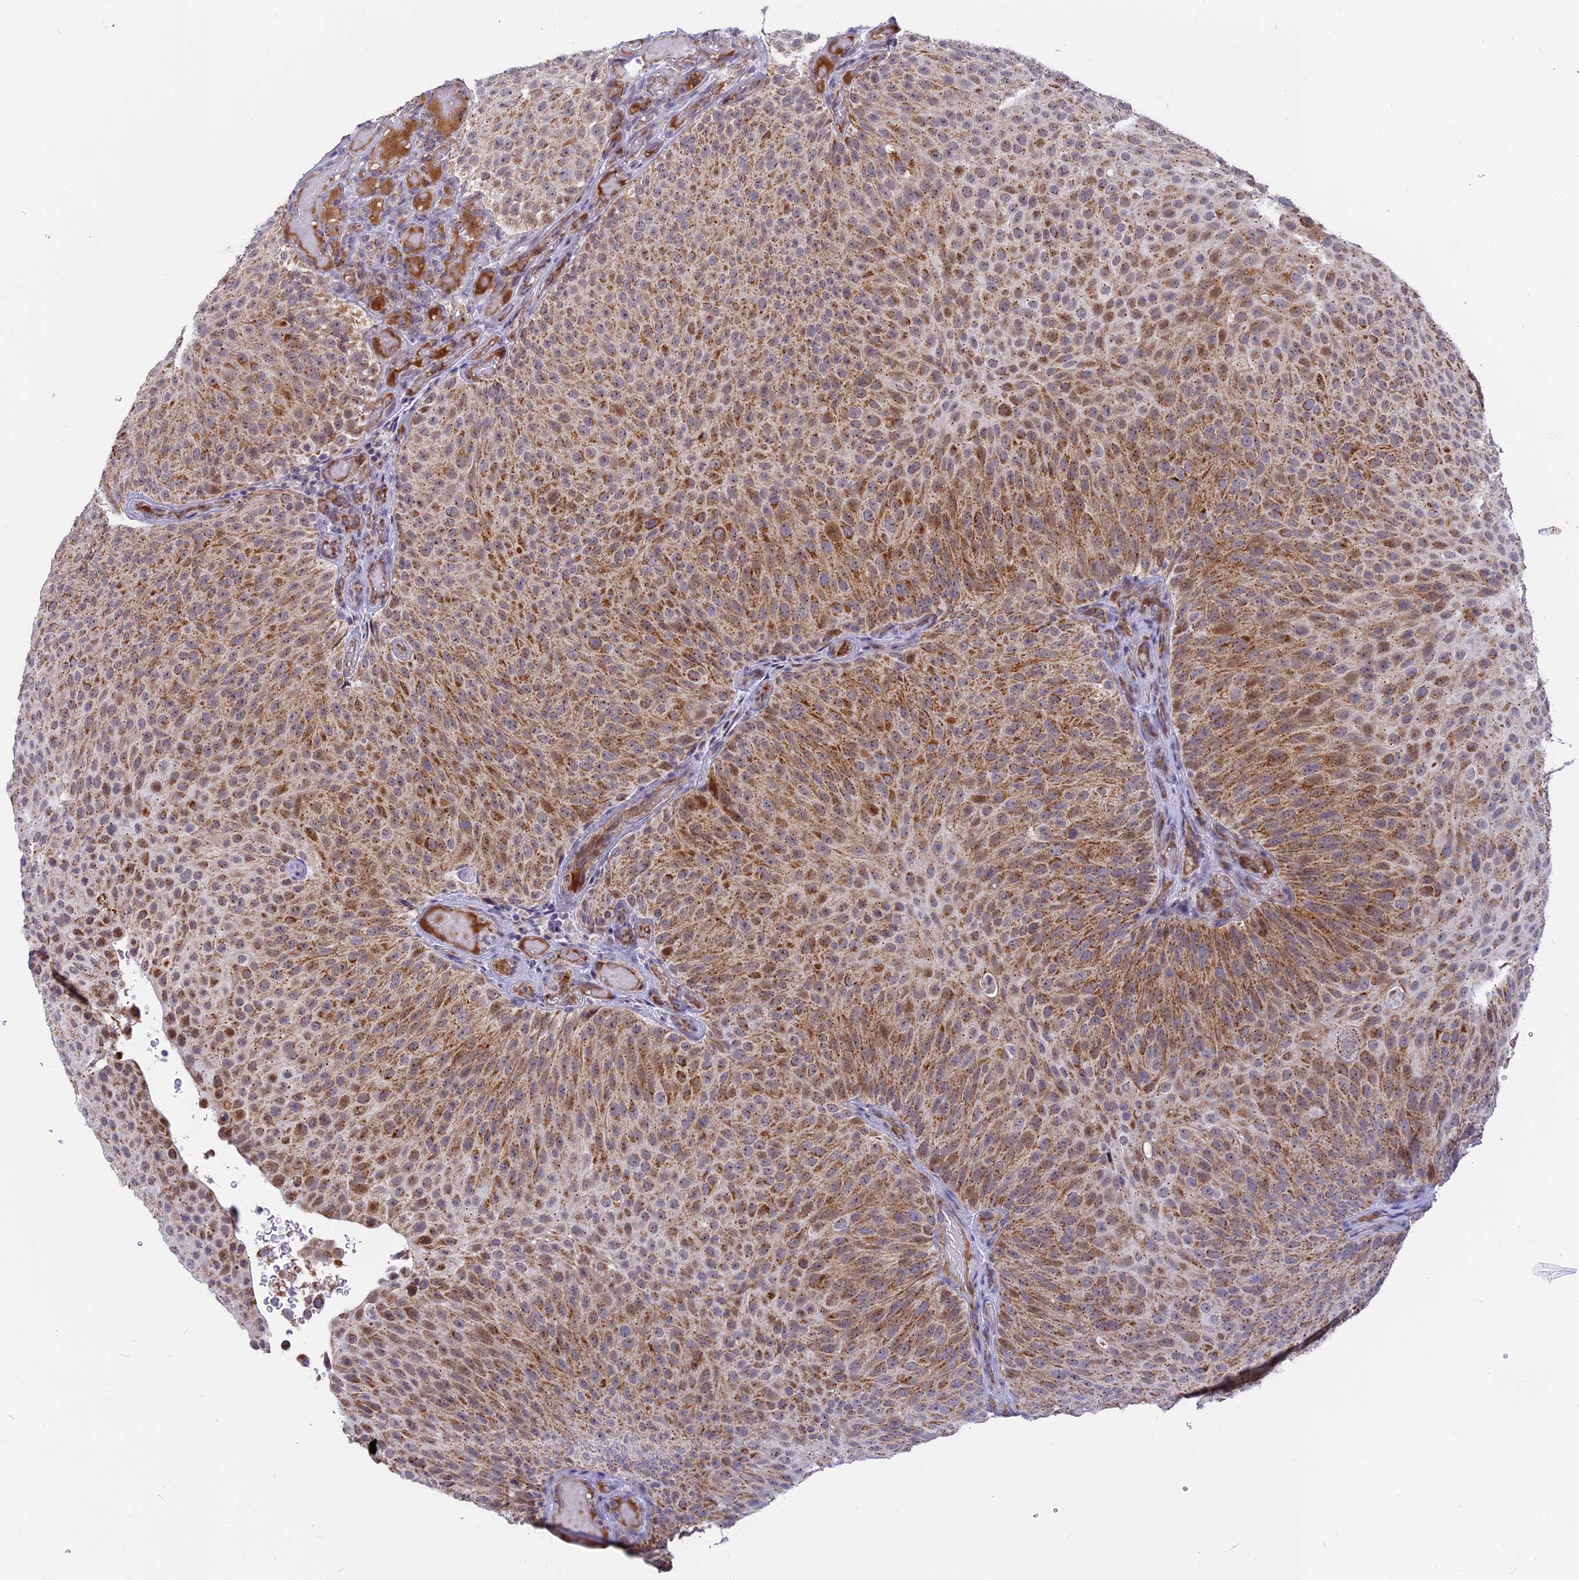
{"staining": {"intensity": "moderate", "quantity": ">75%", "location": "cytoplasmic/membranous"}, "tissue": "urothelial cancer", "cell_type": "Tumor cells", "image_type": "cancer", "snomed": [{"axis": "morphology", "description": "Urothelial carcinoma, Low grade"}, {"axis": "topography", "description": "Urinary bladder"}], "caption": "Protein expression analysis of human urothelial carcinoma (low-grade) reveals moderate cytoplasmic/membranous expression in approximately >75% of tumor cells.", "gene": "DTWD1", "patient": {"sex": "male", "age": 78}}